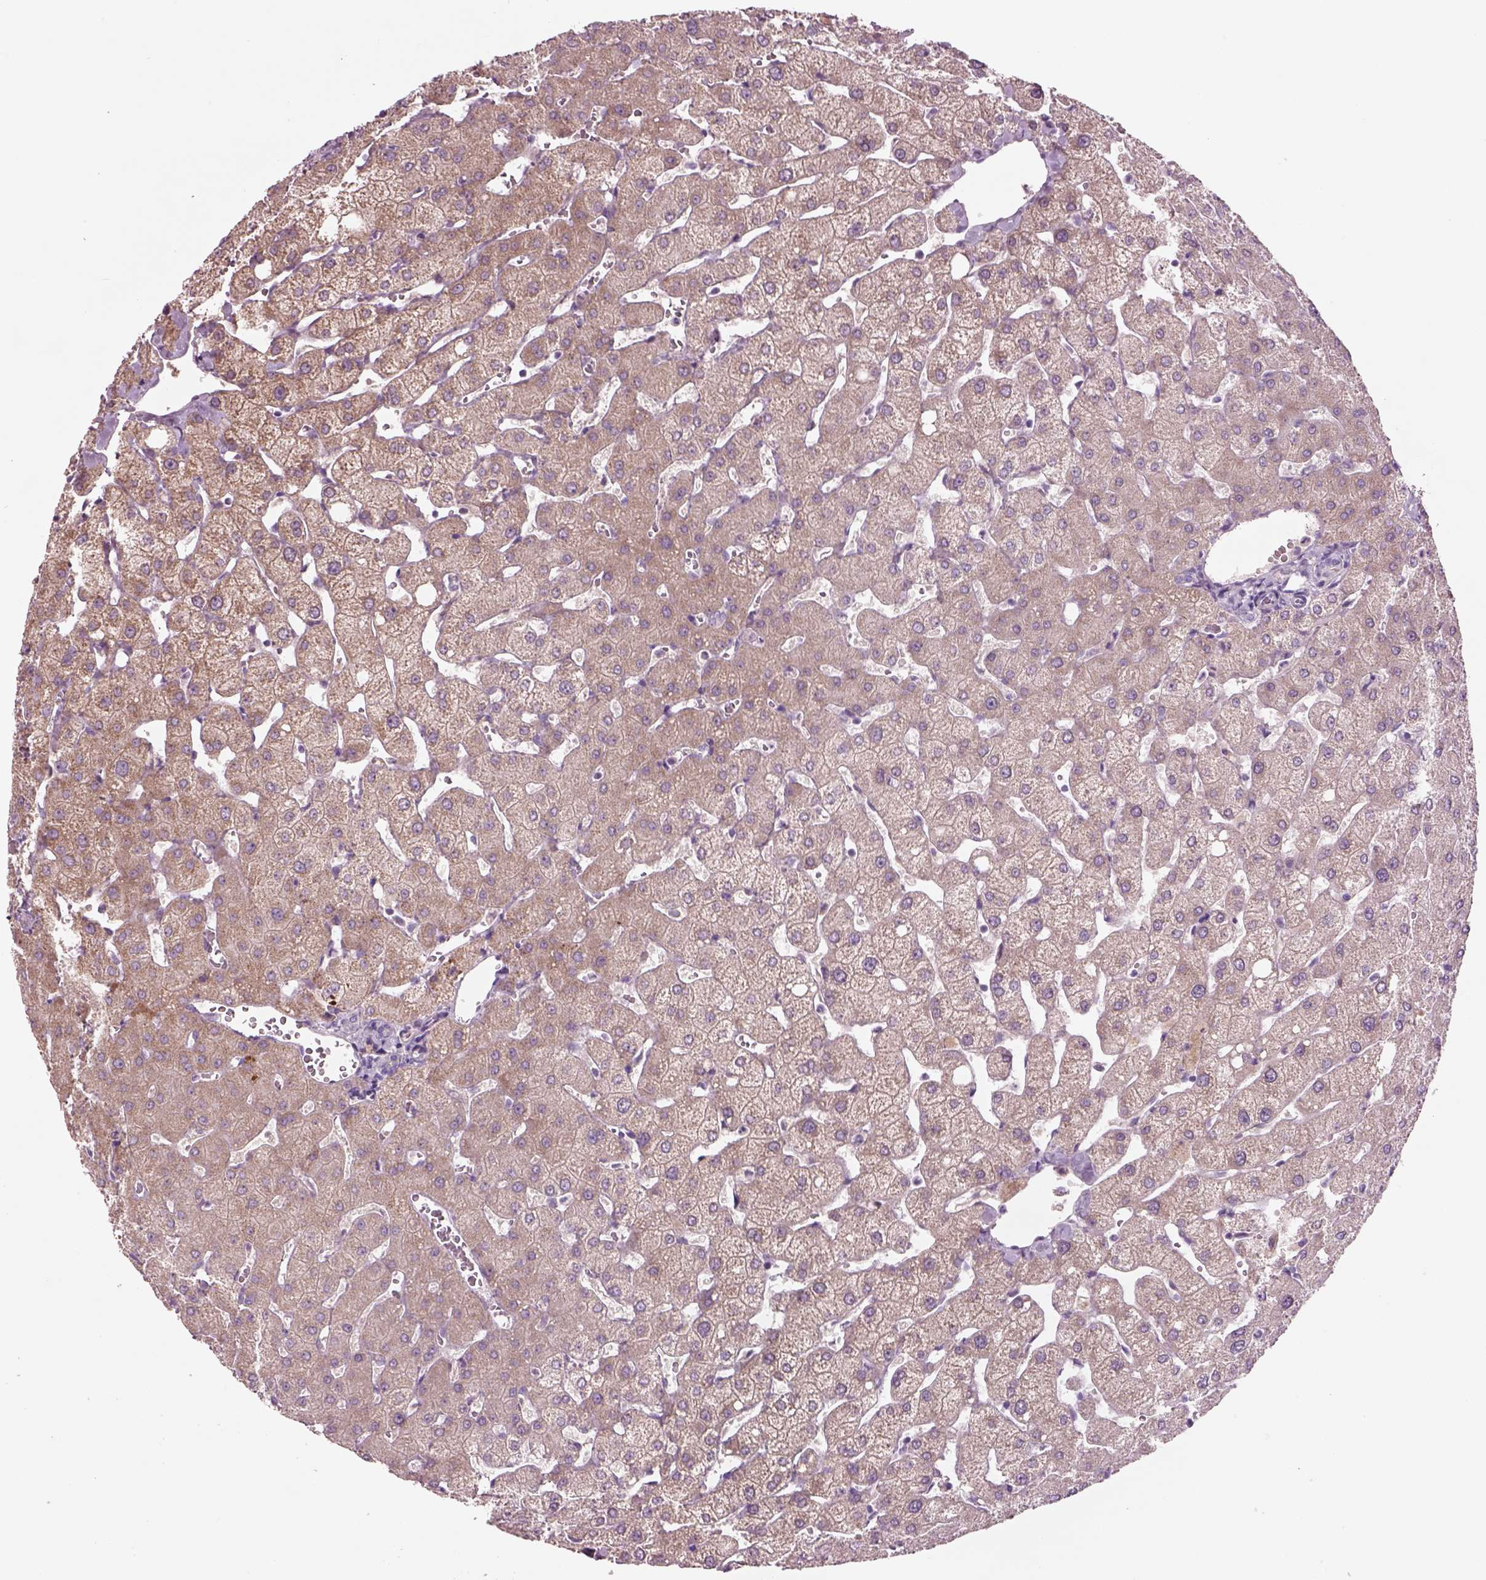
{"staining": {"intensity": "negative", "quantity": "none", "location": "none"}, "tissue": "liver", "cell_type": "Cholangiocytes", "image_type": "normal", "snomed": [{"axis": "morphology", "description": "Normal tissue, NOS"}, {"axis": "topography", "description": "Liver"}], "caption": "IHC photomicrograph of unremarkable liver: human liver stained with DAB (3,3'-diaminobenzidine) demonstrates no significant protein expression in cholangiocytes.", "gene": "PLPP7", "patient": {"sex": "female", "age": 54}}